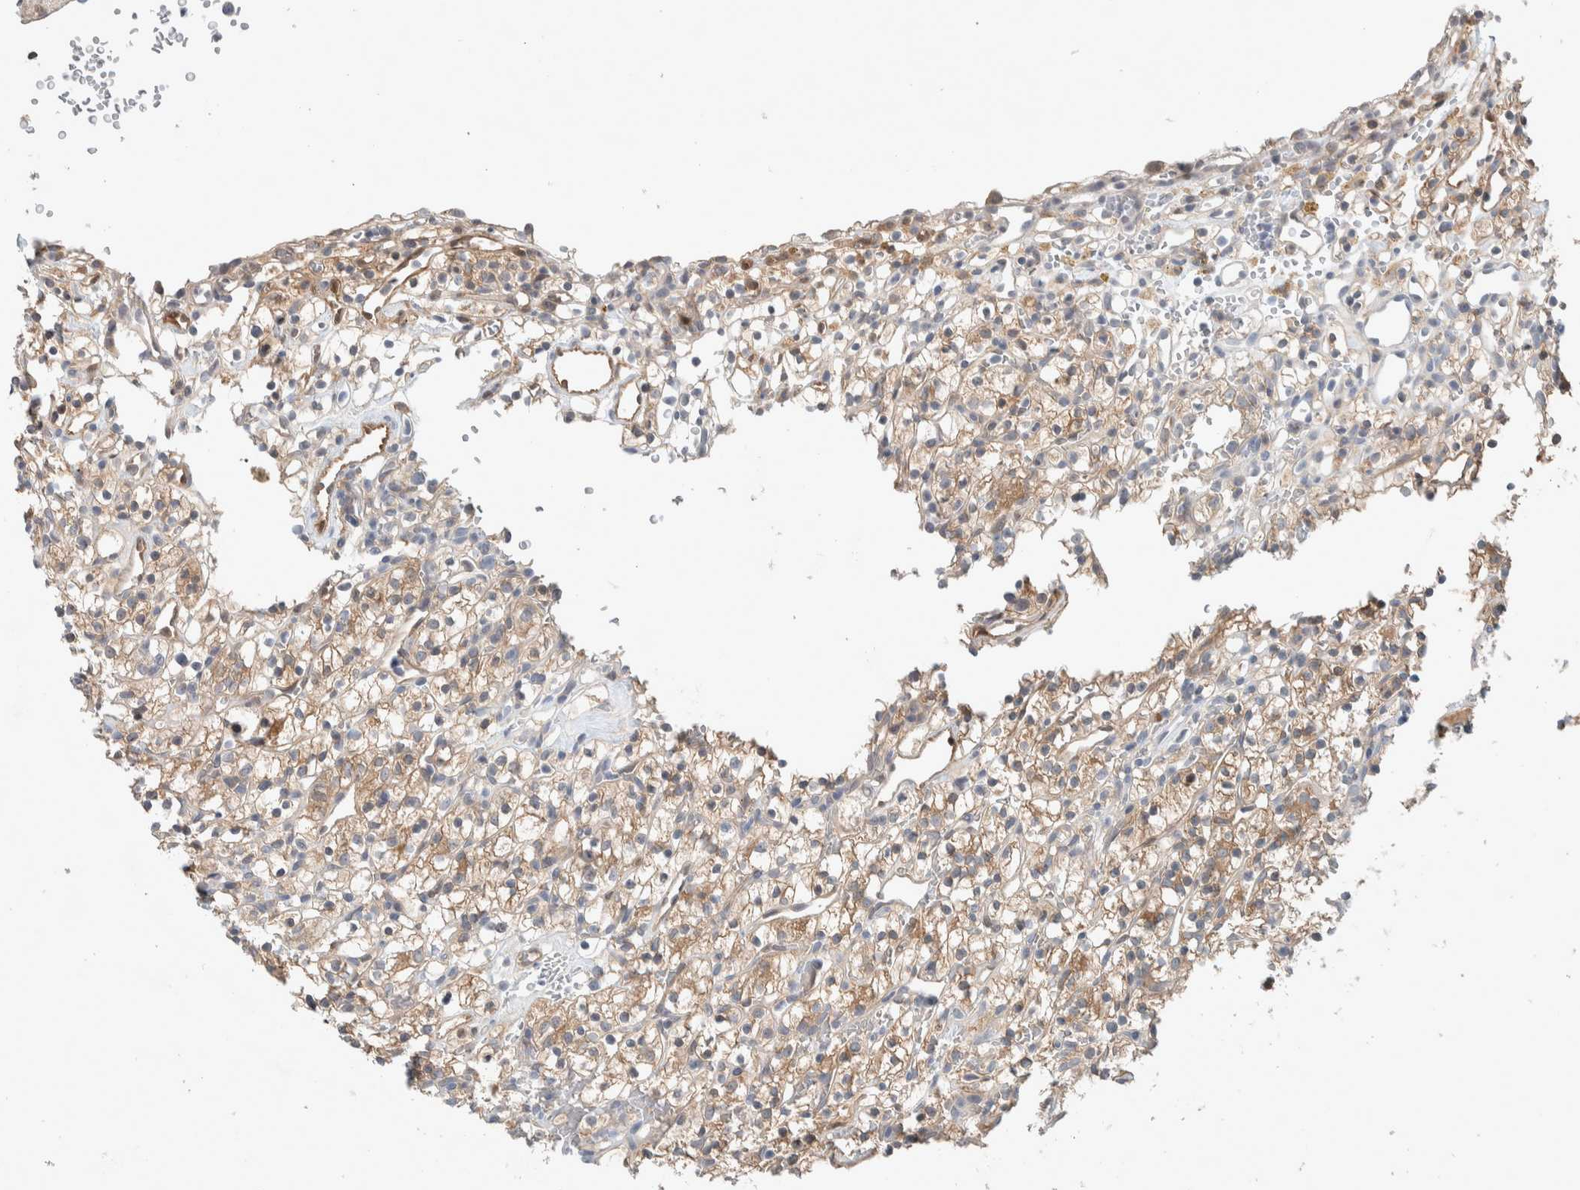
{"staining": {"intensity": "moderate", "quantity": "25%-75%", "location": "cytoplasmic/membranous"}, "tissue": "renal cancer", "cell_type": "Tumor cells", "image_type": "cancer", "snomed": [{"axis": "morphology", "description": "Adenocarcinoma, NOS"}, {"axis": "topography", "description": "Kidney"}], "caption": "Renal cancer stained with DAB immunohistochemistry reveals medium levels of moderate cytoplasmic/membranous staining in about 25%-75% of tumor cells.", "gene": "DEPTOR", "patient": {"sex": "female", "age": 57}}